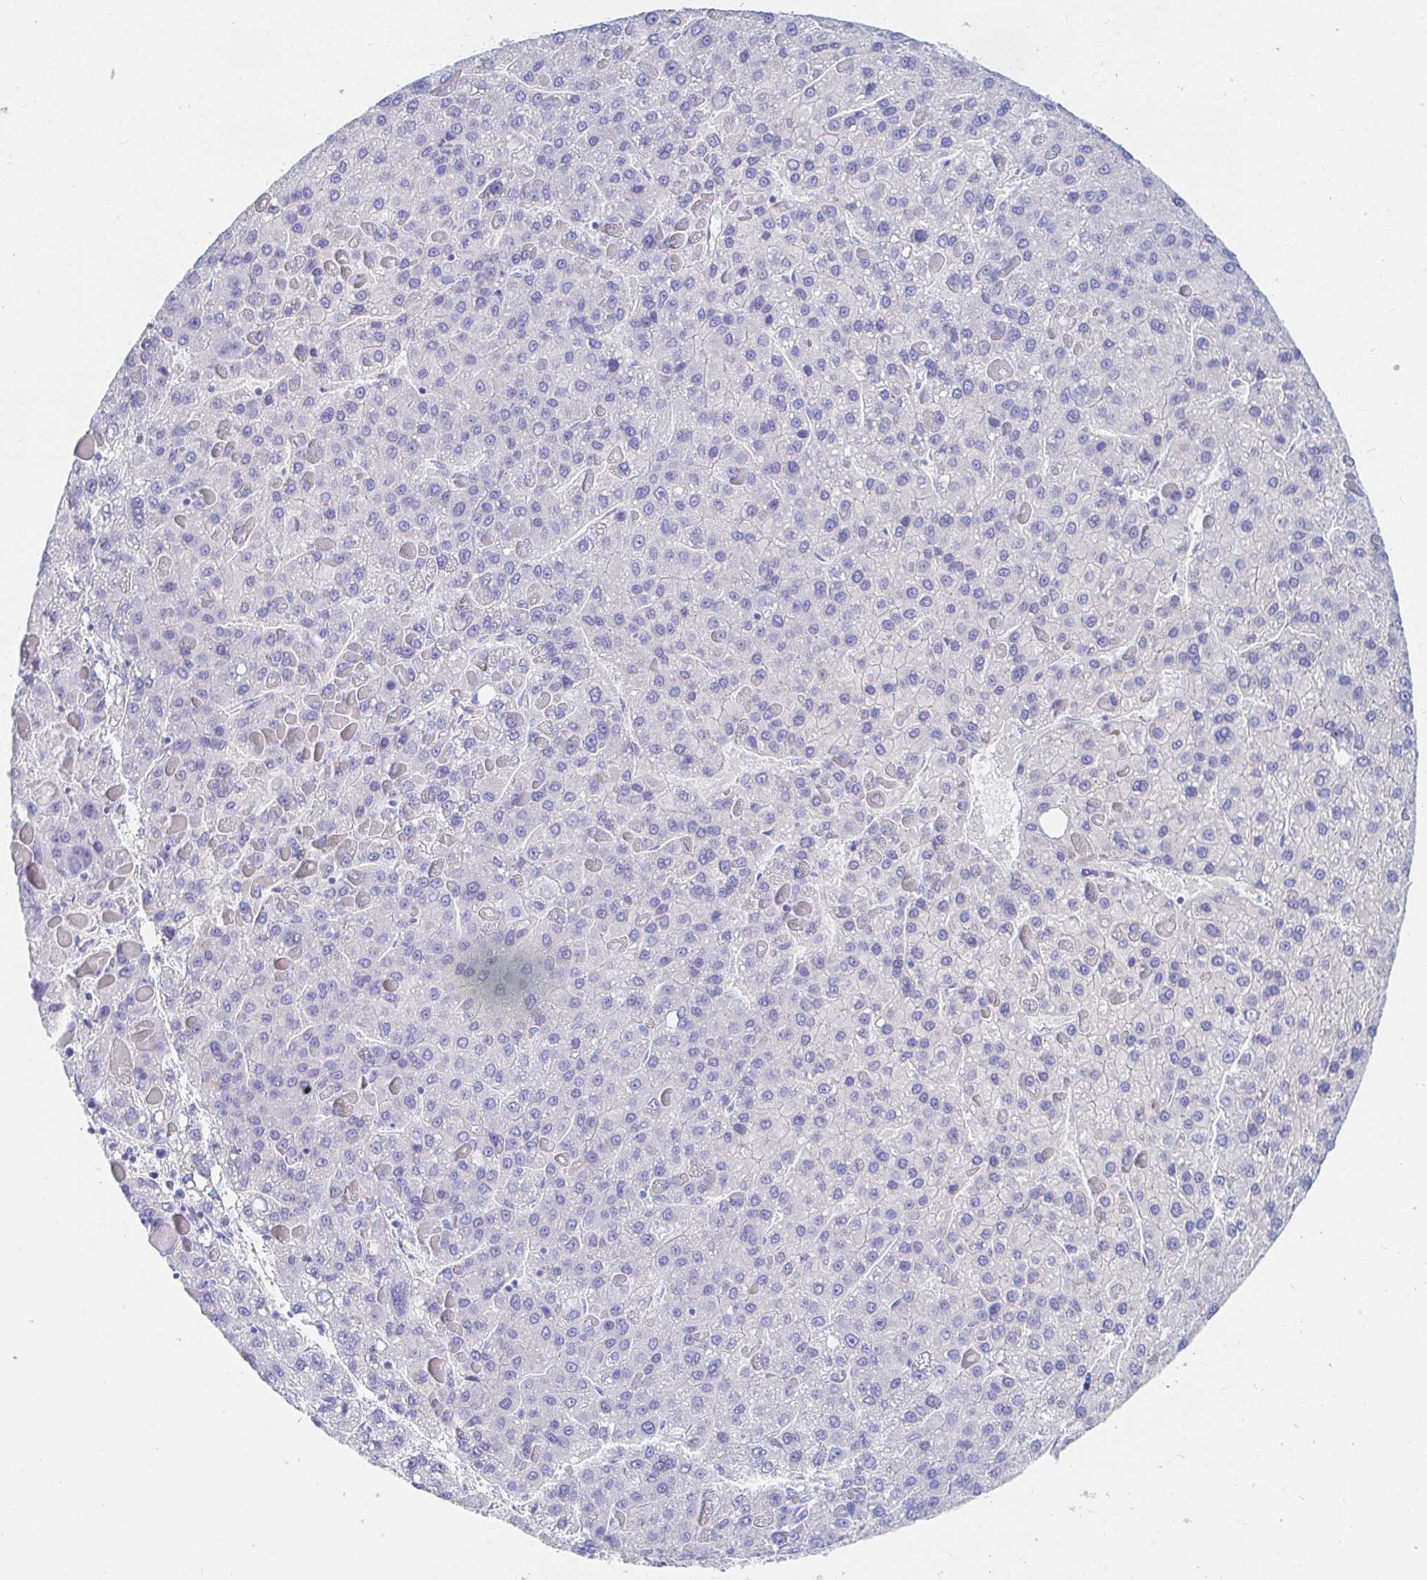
{"staining": {"intensity": "negative", "quantity": "none", "location": "none"}, "tissue": "liver cancer", "cell_type": "Tumor cells", "image_type": "cancer", "snomed": [{"axis": "morphology", "description": "Carcinoma, Hepatocellular, NOS"}, {"axis": "topography", "description": "Liver"}], "caption": "The immunohistochemistry (IHC) image has no significant positivity in tumor cells of liver hepatocellular carcinoma tissue.", "gene": "PDE6B", "patient": {"sex": "female", "age": 82}}